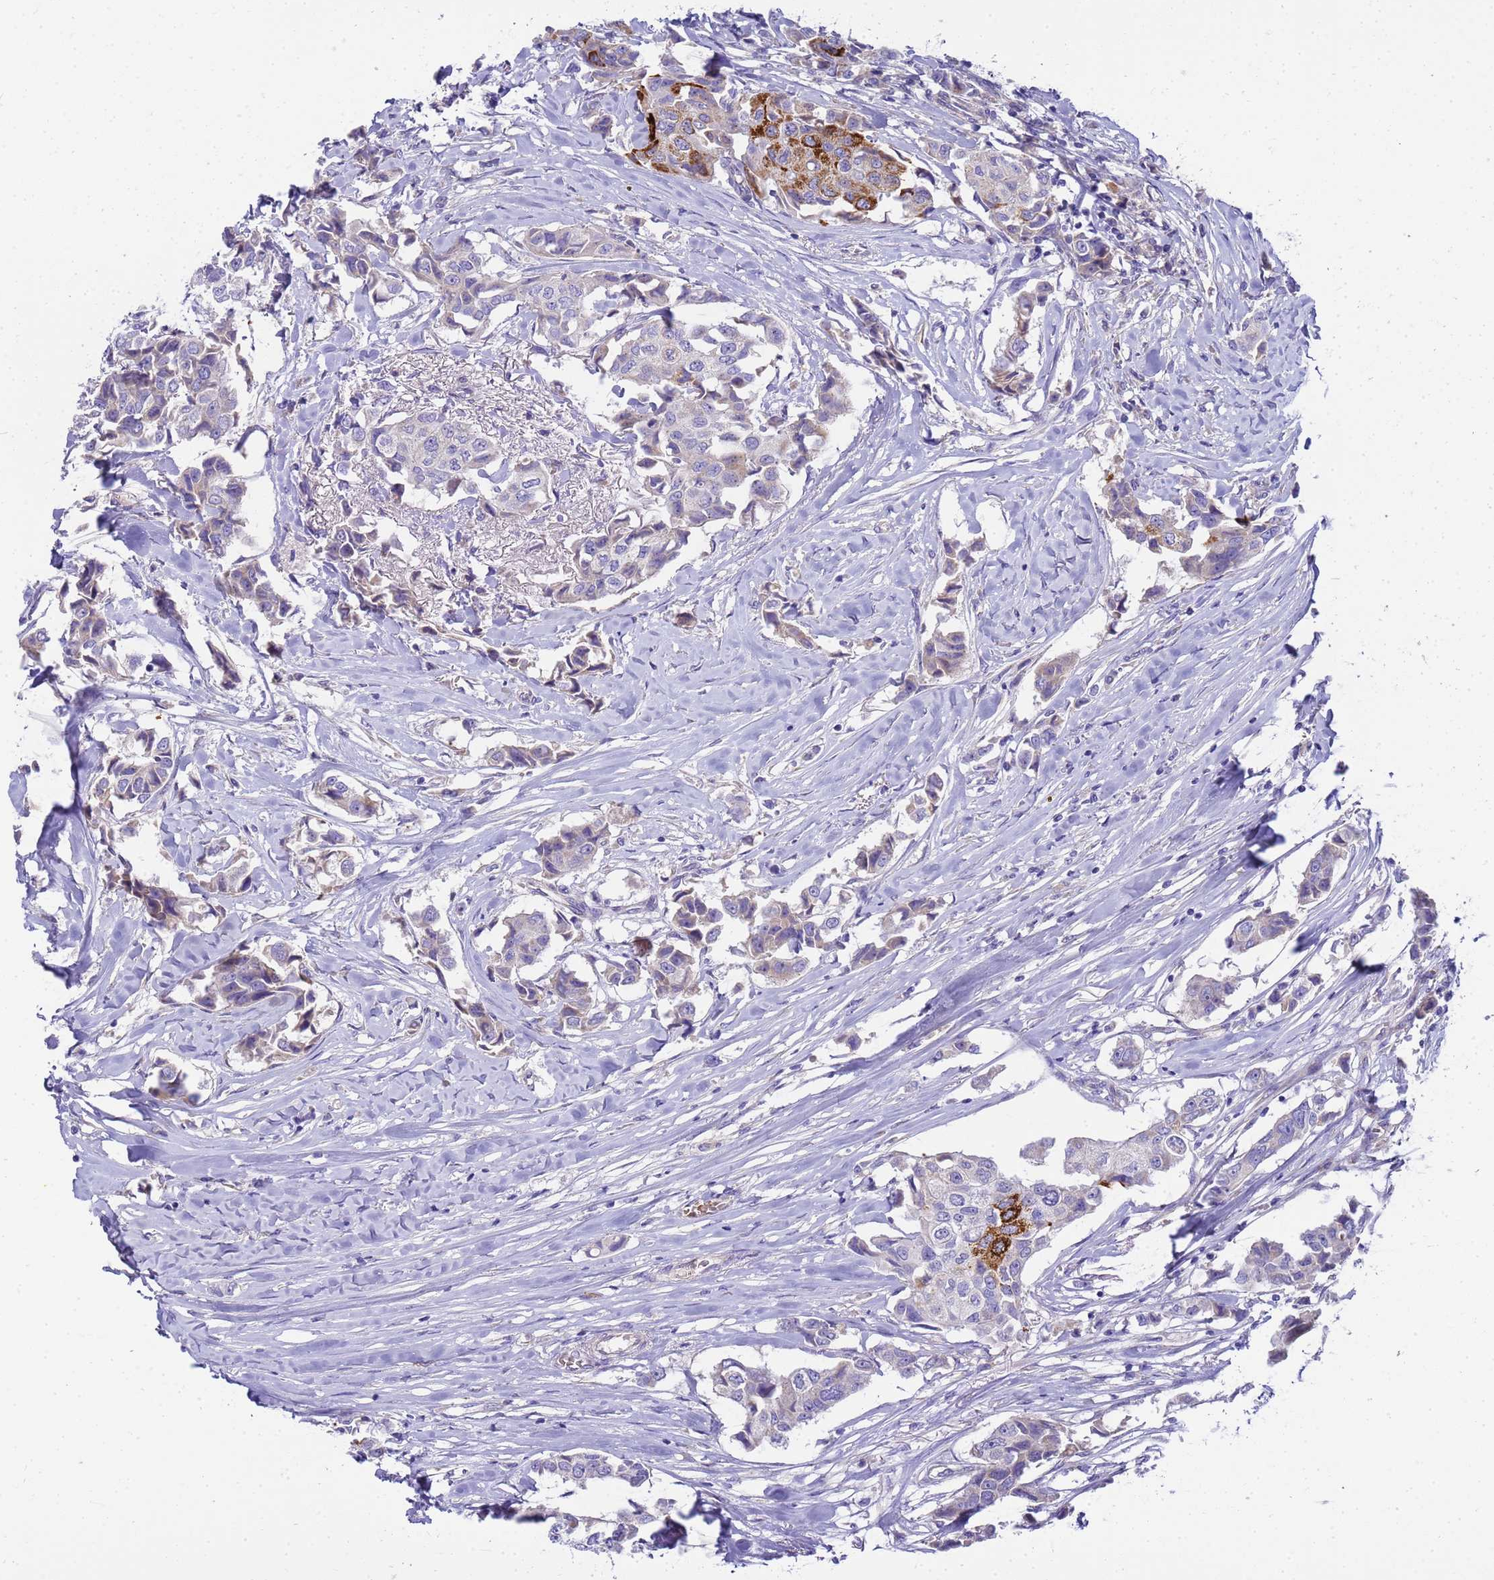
{"staining": {"intensity": "strong", "quantity": "<25%", "location": "cytoplasmic/membranous"}, "tissue": "breast cancer", "cell_type": "Tumor cells", "image_type": "cancer", "snomed": [{"axis": "morphology", "description": "Duct carcinoma"}, {"axis": "topography", "description": "Breast"}], "caption": "This histopathology image reveals immunohistochemistry (IHC) staining of human infiltrating ductal carcinoma (breast), with medium strong cytoplasmic/membranous positivity in about <25% of tumor cells.", "gene": "RIPPLY2", "patient": {"sex": "female", "age": 80}}